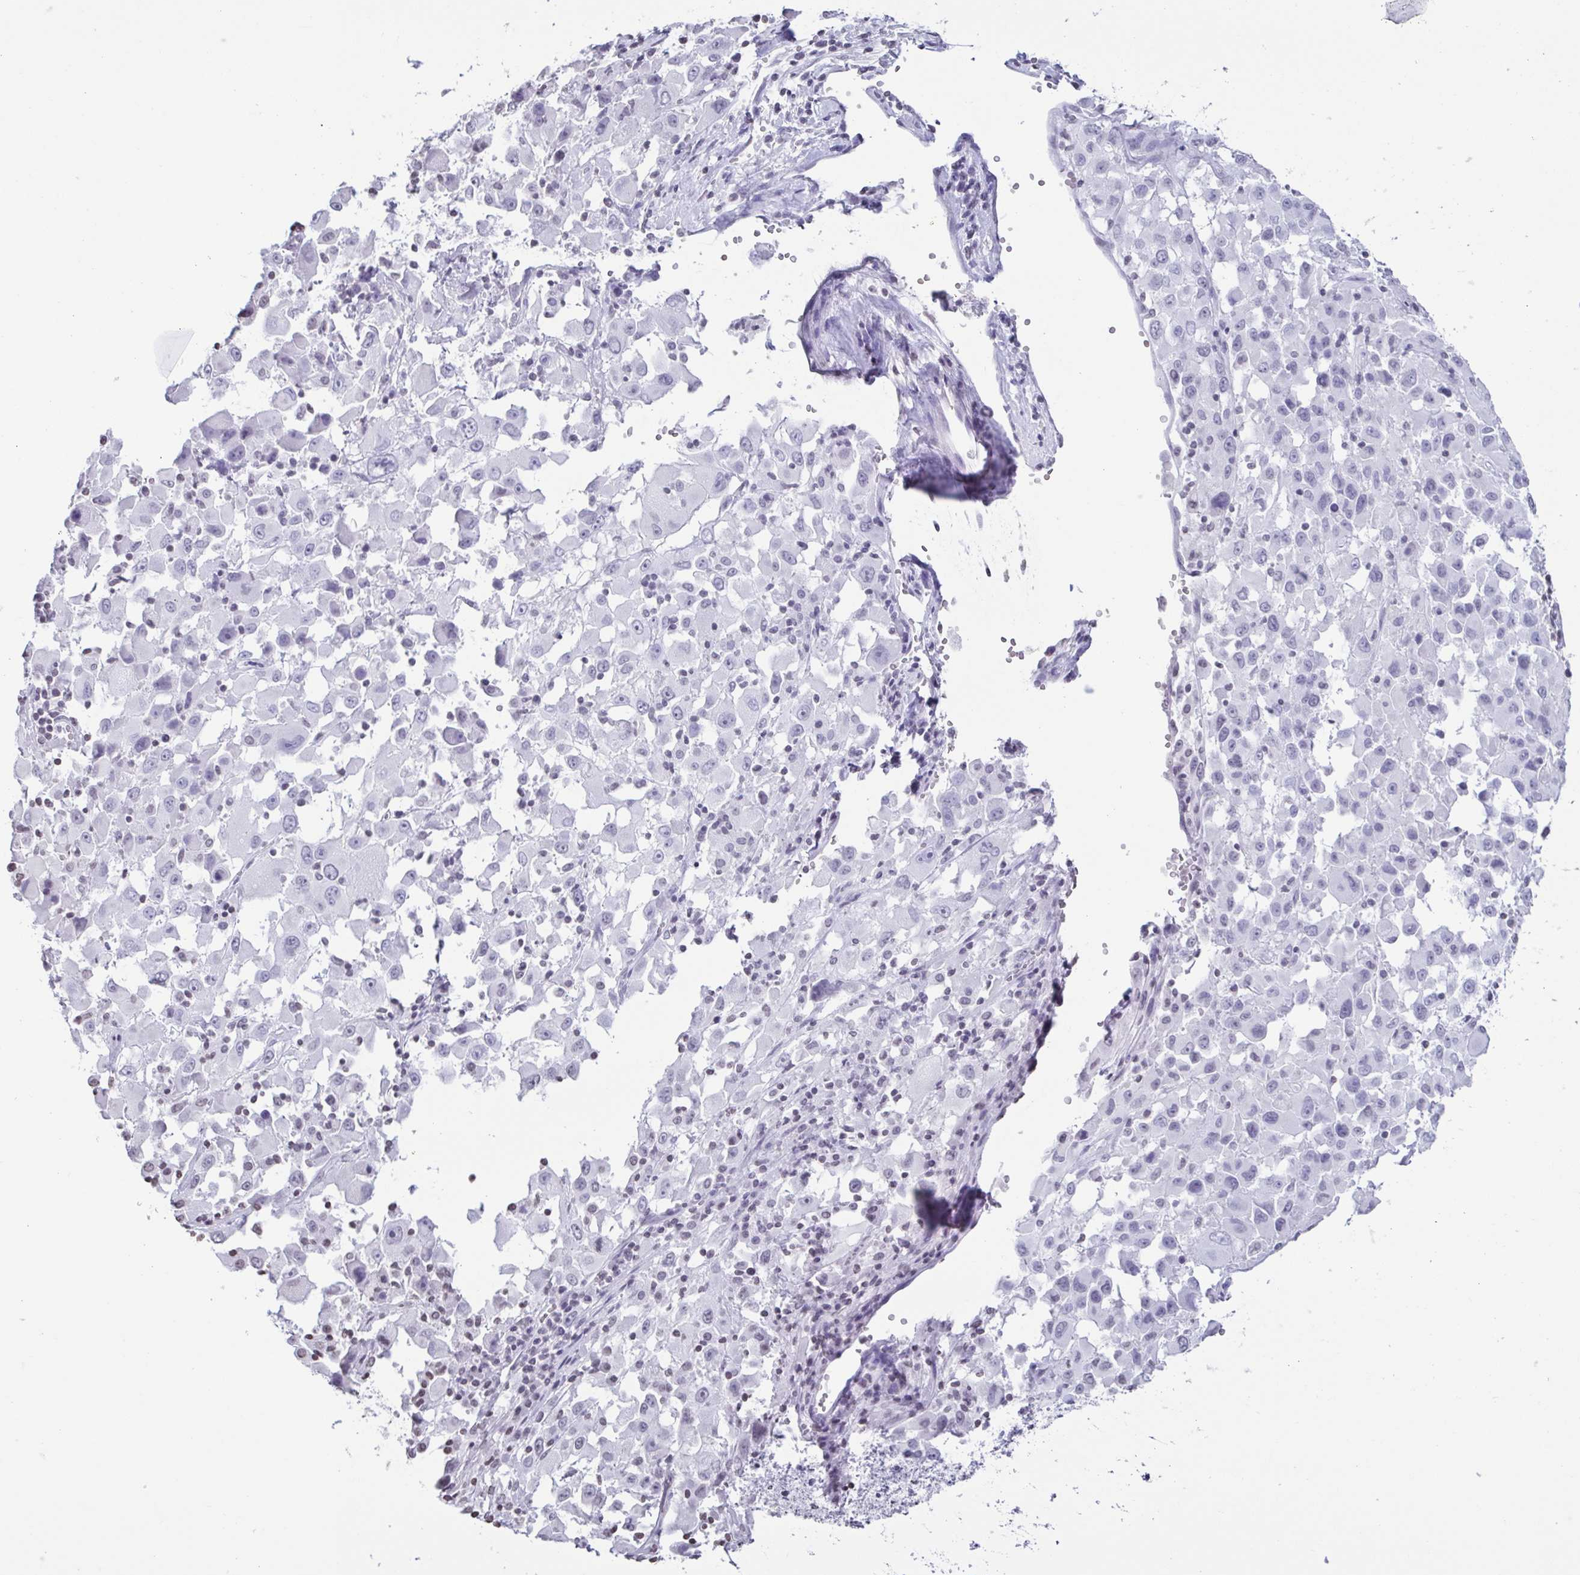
{"staining": {"intensity": "negative", "quantity": "none", "location": "none"}, "tissue": "melanoma", "cell_type": "Tumor cells", "image_type": "cancer", "snomed": [{"axis": "morphology", "description": "Malignant melanoma, Metastatic site"}, {"axis": "topography", "description": "Soft tissue"}], "caption": "Tumor cells are negative for brown protein staining in malignant melanoma (metastatic site). Nuclei are stained in blue.", "gene": "VCY1B", "patient": {"sex": "male", "age": 50}}